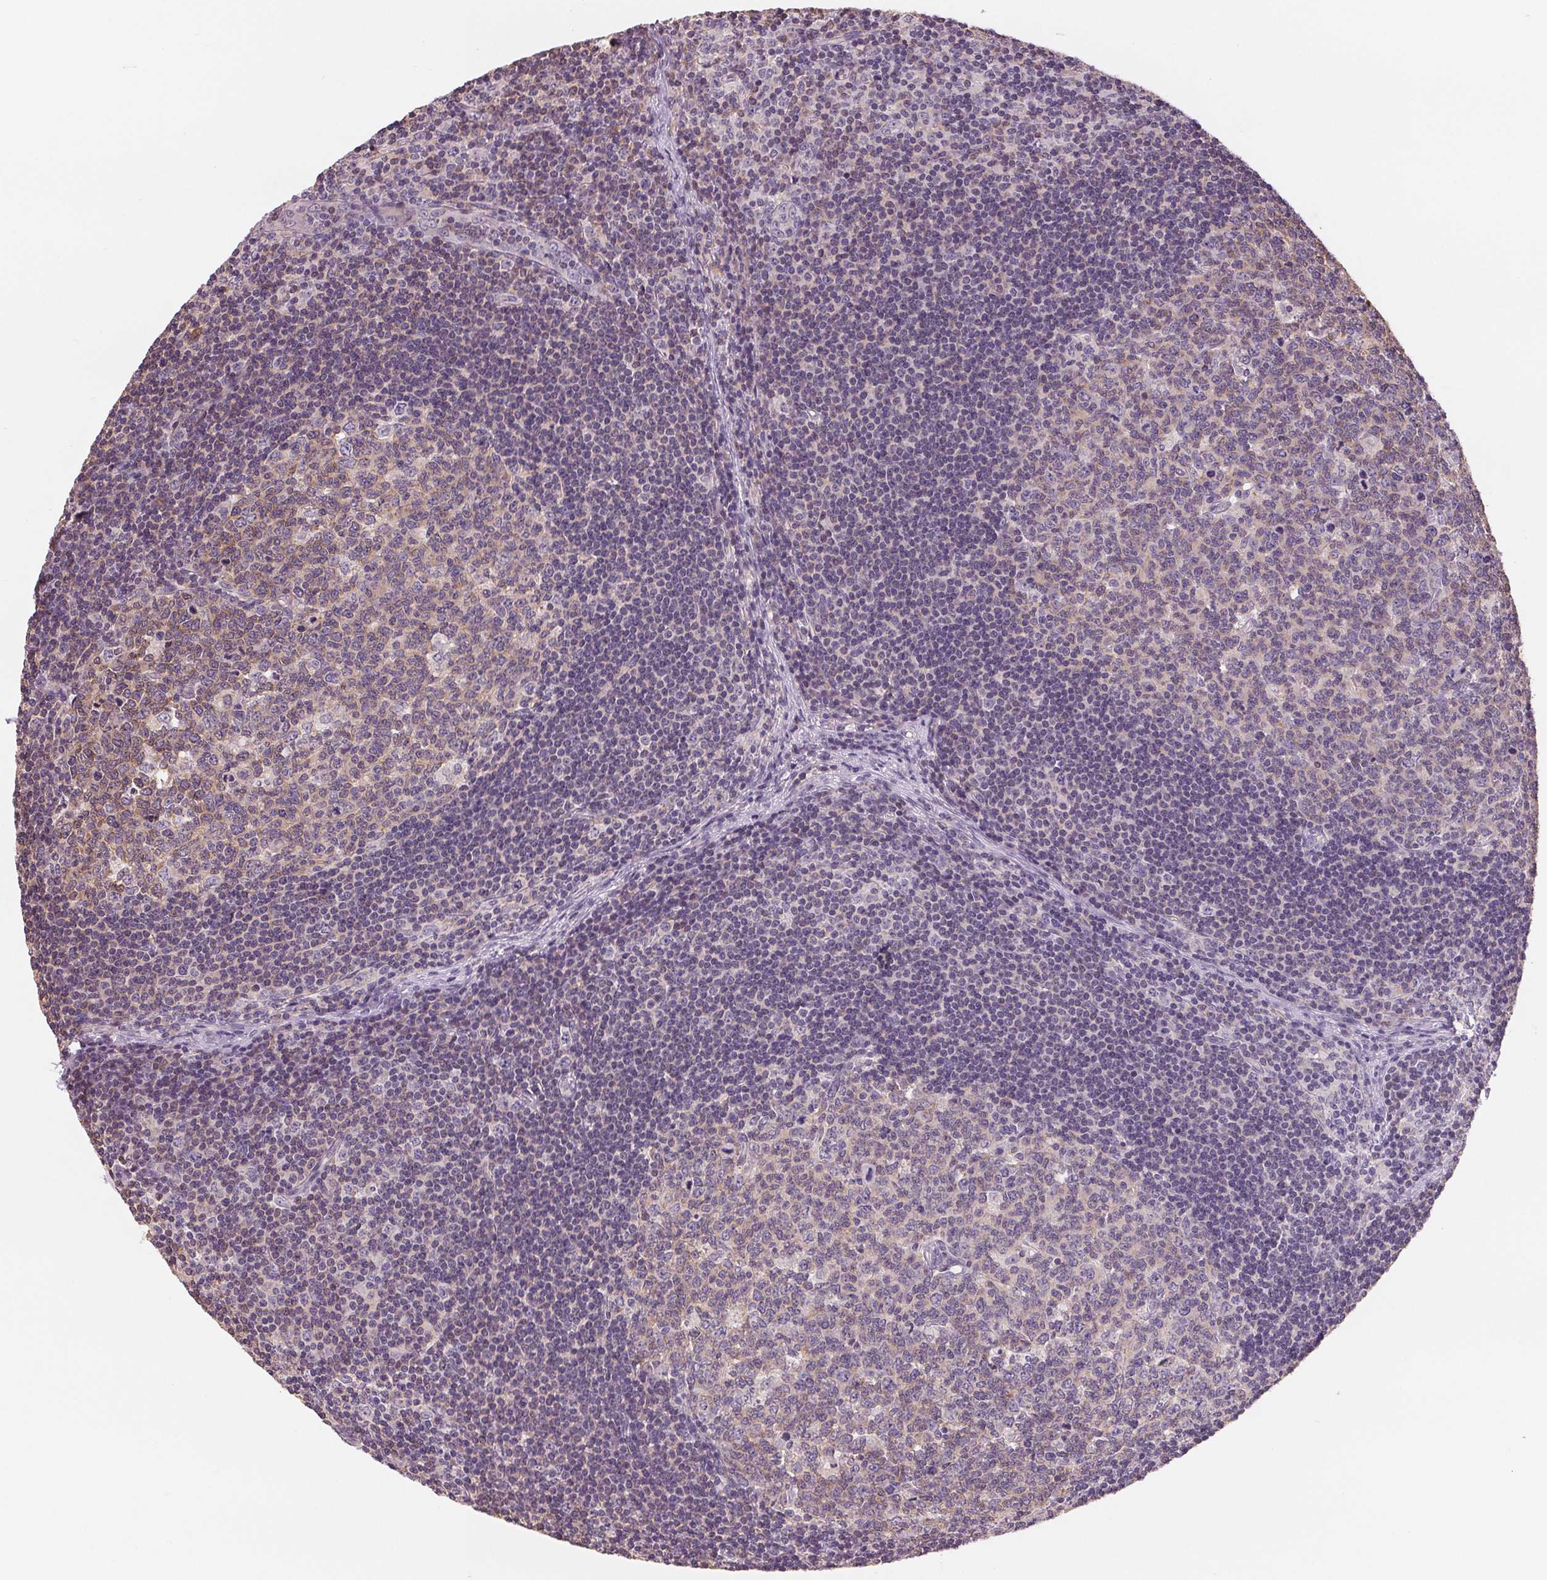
{"staining": {"intensity": "weak", "quantity": "25%-75%", "location": "cytoplasmic/membranous"}, "tissue": "lymph node", "cell_type": "Germinal center cells", "image_type": "normal", "snomed": [{"axis": "morphology", "description": "Normal tissue, NOS"}, {"axis": "topography", "description": "Lymph node"}], "caption": "Brown immunohistochemical staining in unremarkable lymph node displays weak cytoplasmic/membranous positivity in approximately 25%-75% of germinal center cells. The protein of interest is shown in brown color, while the nuclei are stained blue.", "gene": "VTCN1", "patient": {"sex": "female", "age": 41}}